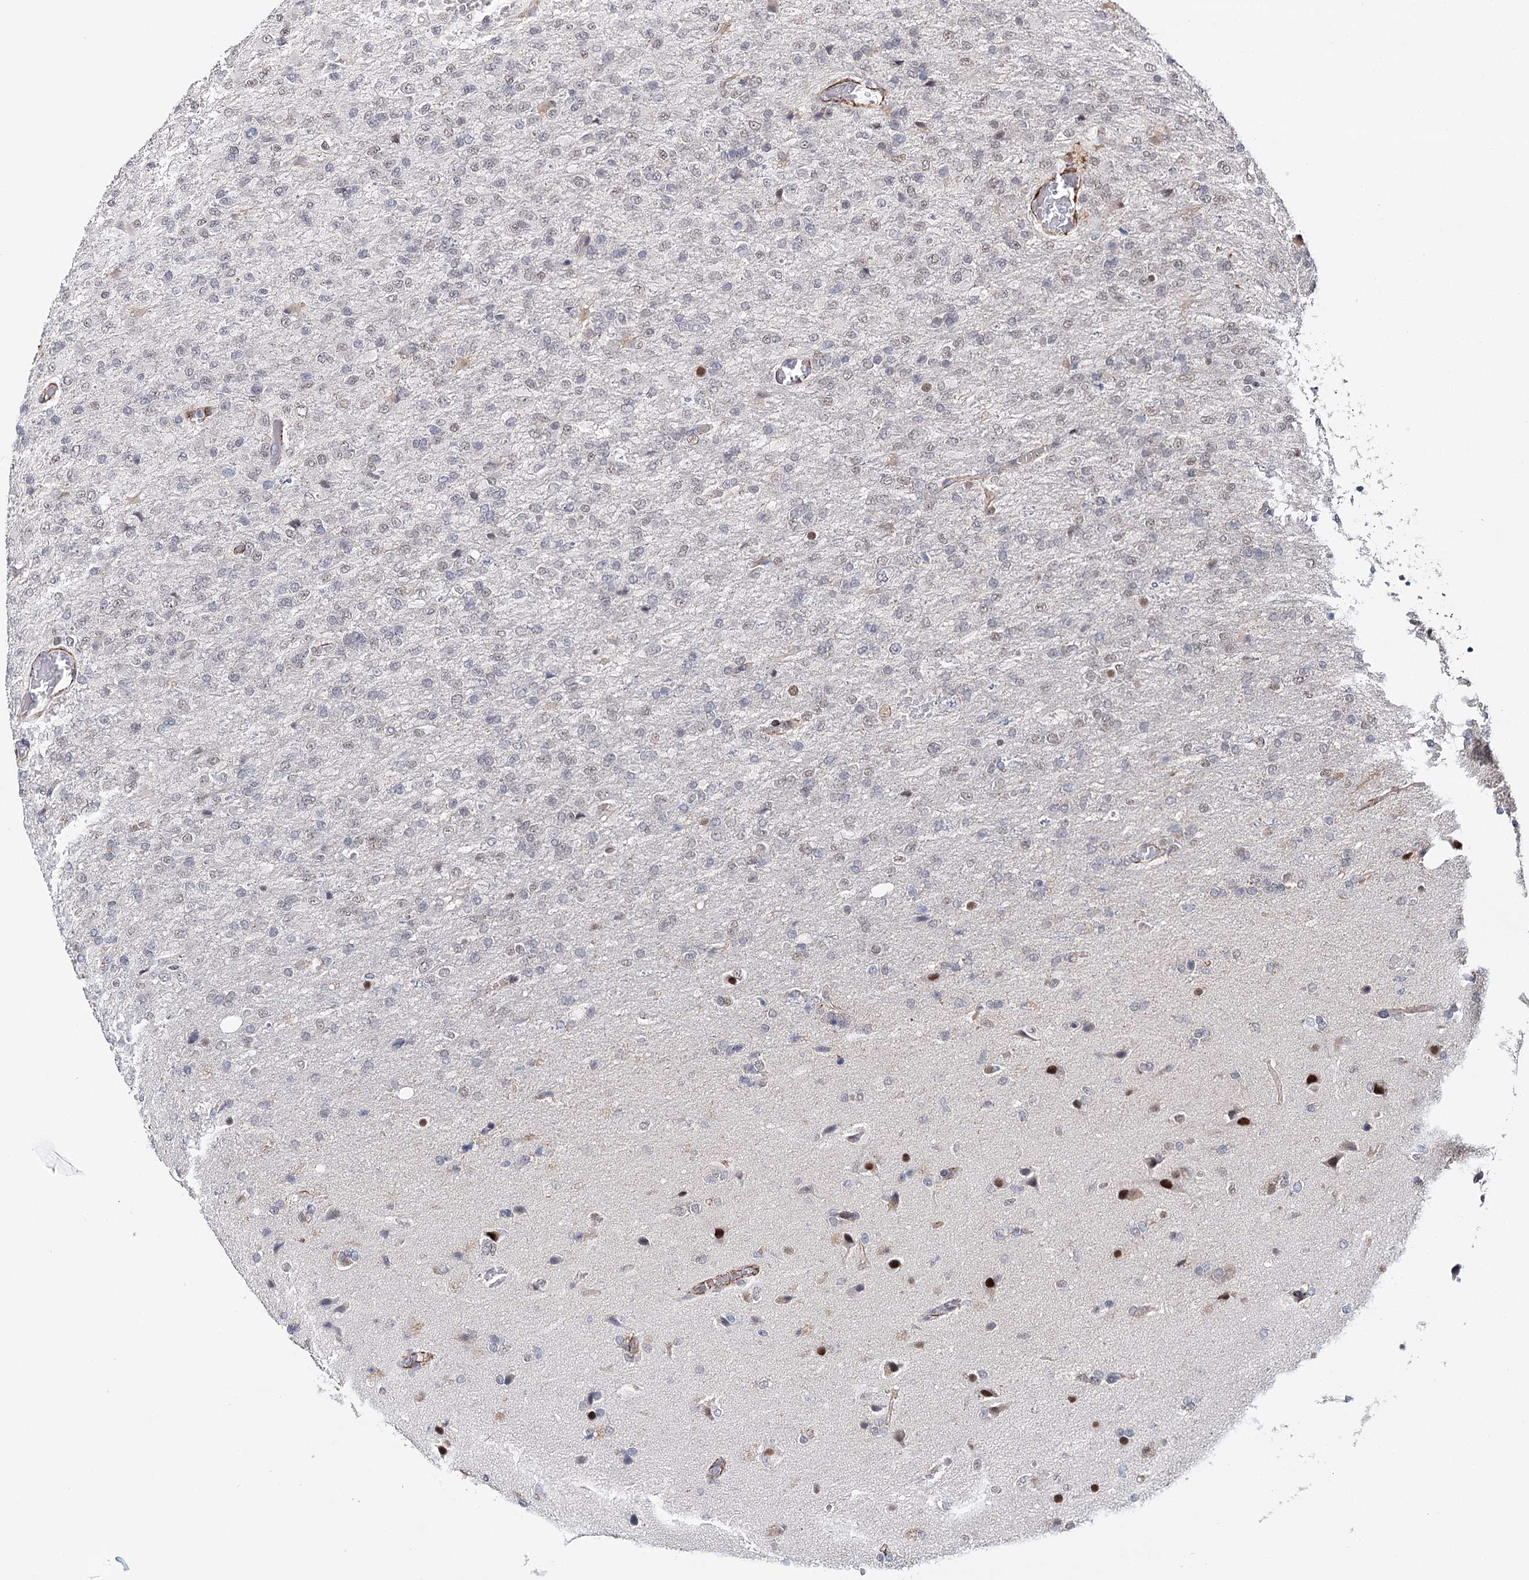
{"staining": {"intensity": "negative", "quantity": "none", "location": "none"}, "tissue": "glioma", "cell_type": "Tumor cells", "image_type": "cancer", "snomed": [{"axis": "morphology", "description": "Glioma, malignant, High grade"}, {"axis": "topography", "description": "Brain"}], "caption": "Glioma was stained to show a protein in brown. There is no significant expression in tumor cells.", "gene": "CFAP46", "patient": {"sex": "female", "age": 74}}